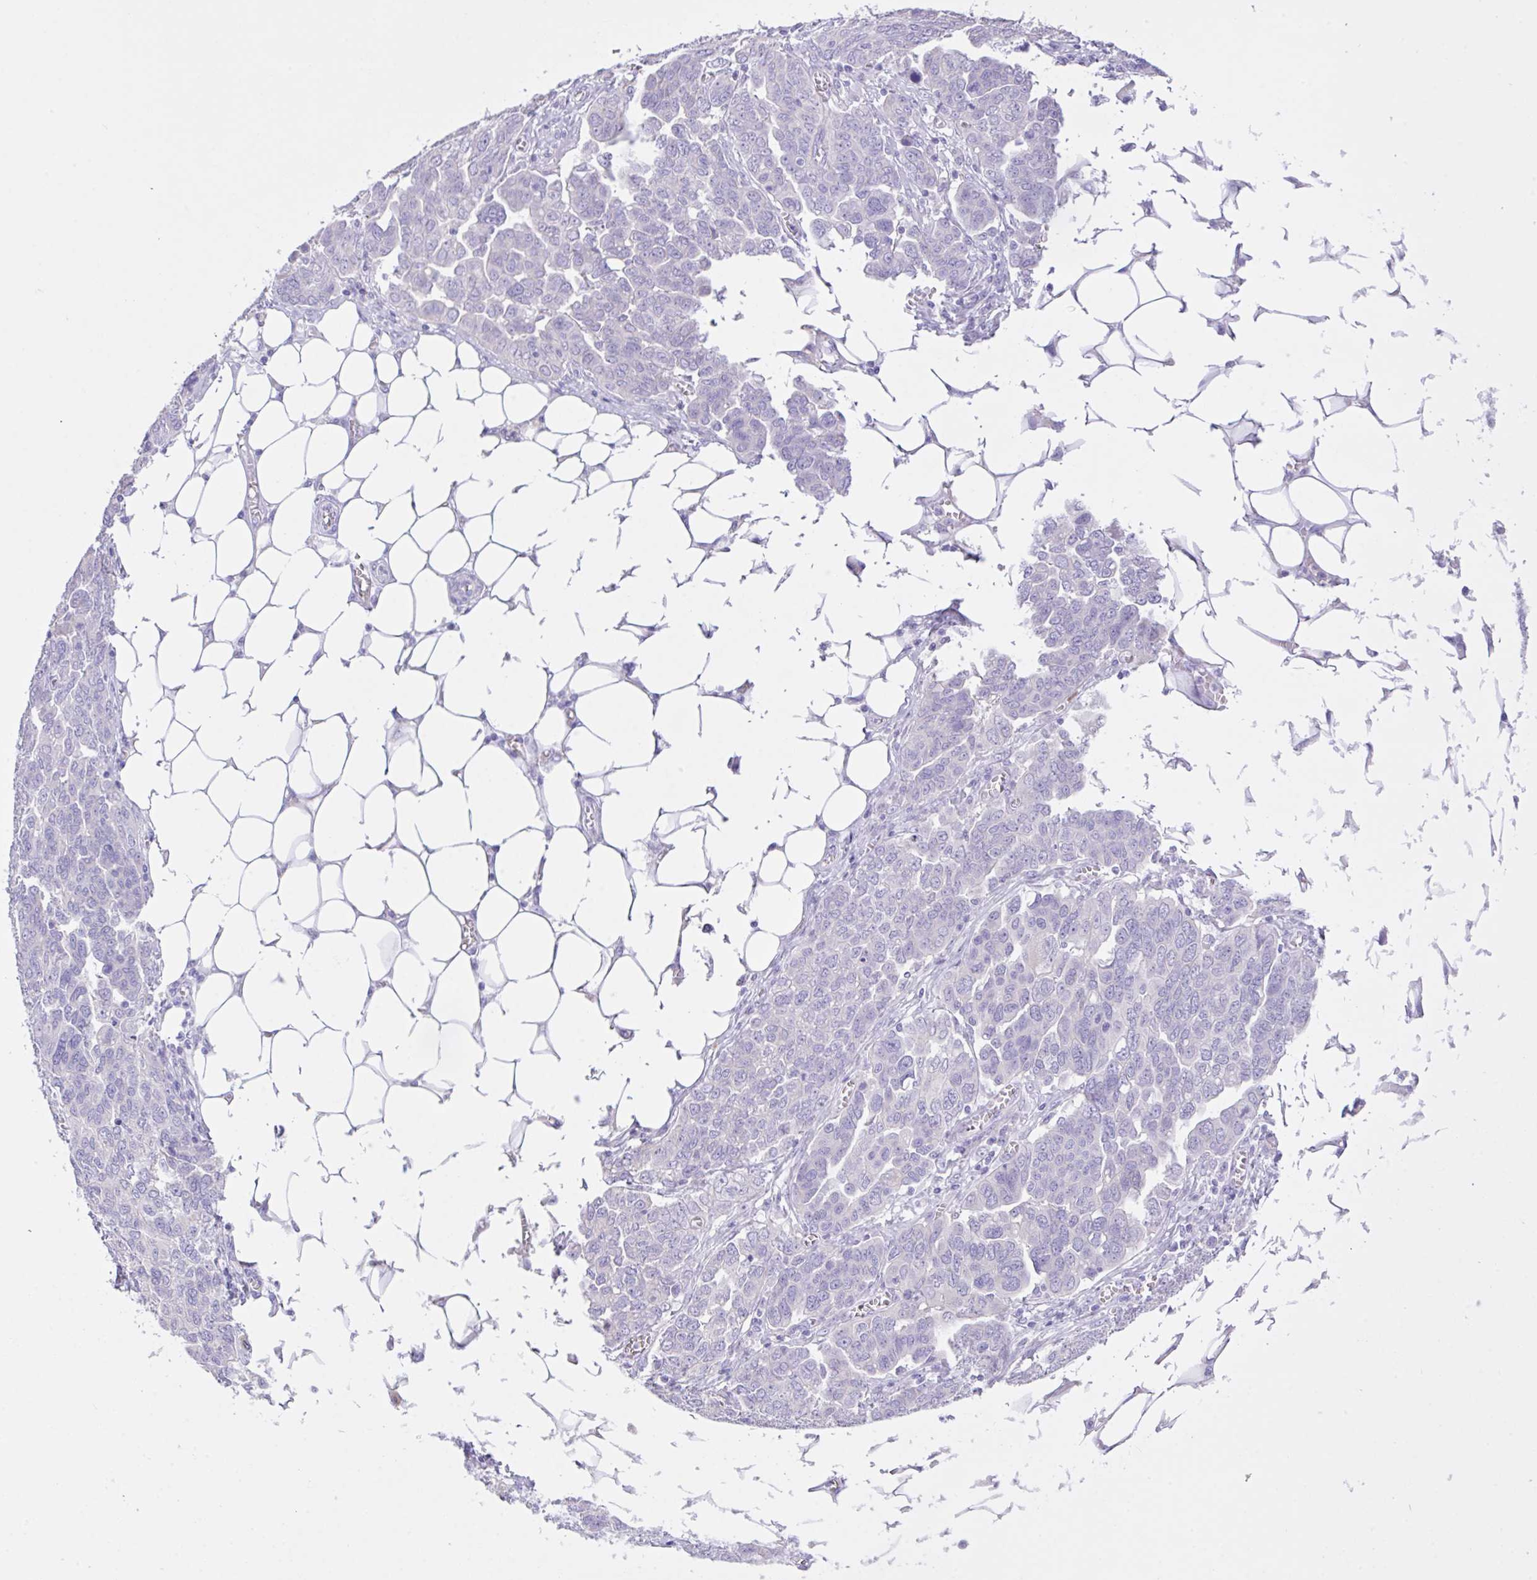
{"staining": {"intensity": "negative", "quantity": "none", "location": "none"}, "tissue": "ovarian cancer", "cell_type": "Tumor cells", "image_type": "cancer", "snomed": [{"axis": "morphology", "description": "Cystadenocarcinoma, serous, NOS"}, {"axis": "topography", "description": "Ovary"}], "caption": "This is an immunohistochemistry (IHC) image of ovarian serous cystadenocarcinoma. There is no staining in tumor cells.", "gene": "CST11", "patient": {"sex": "female", "age": 59}}